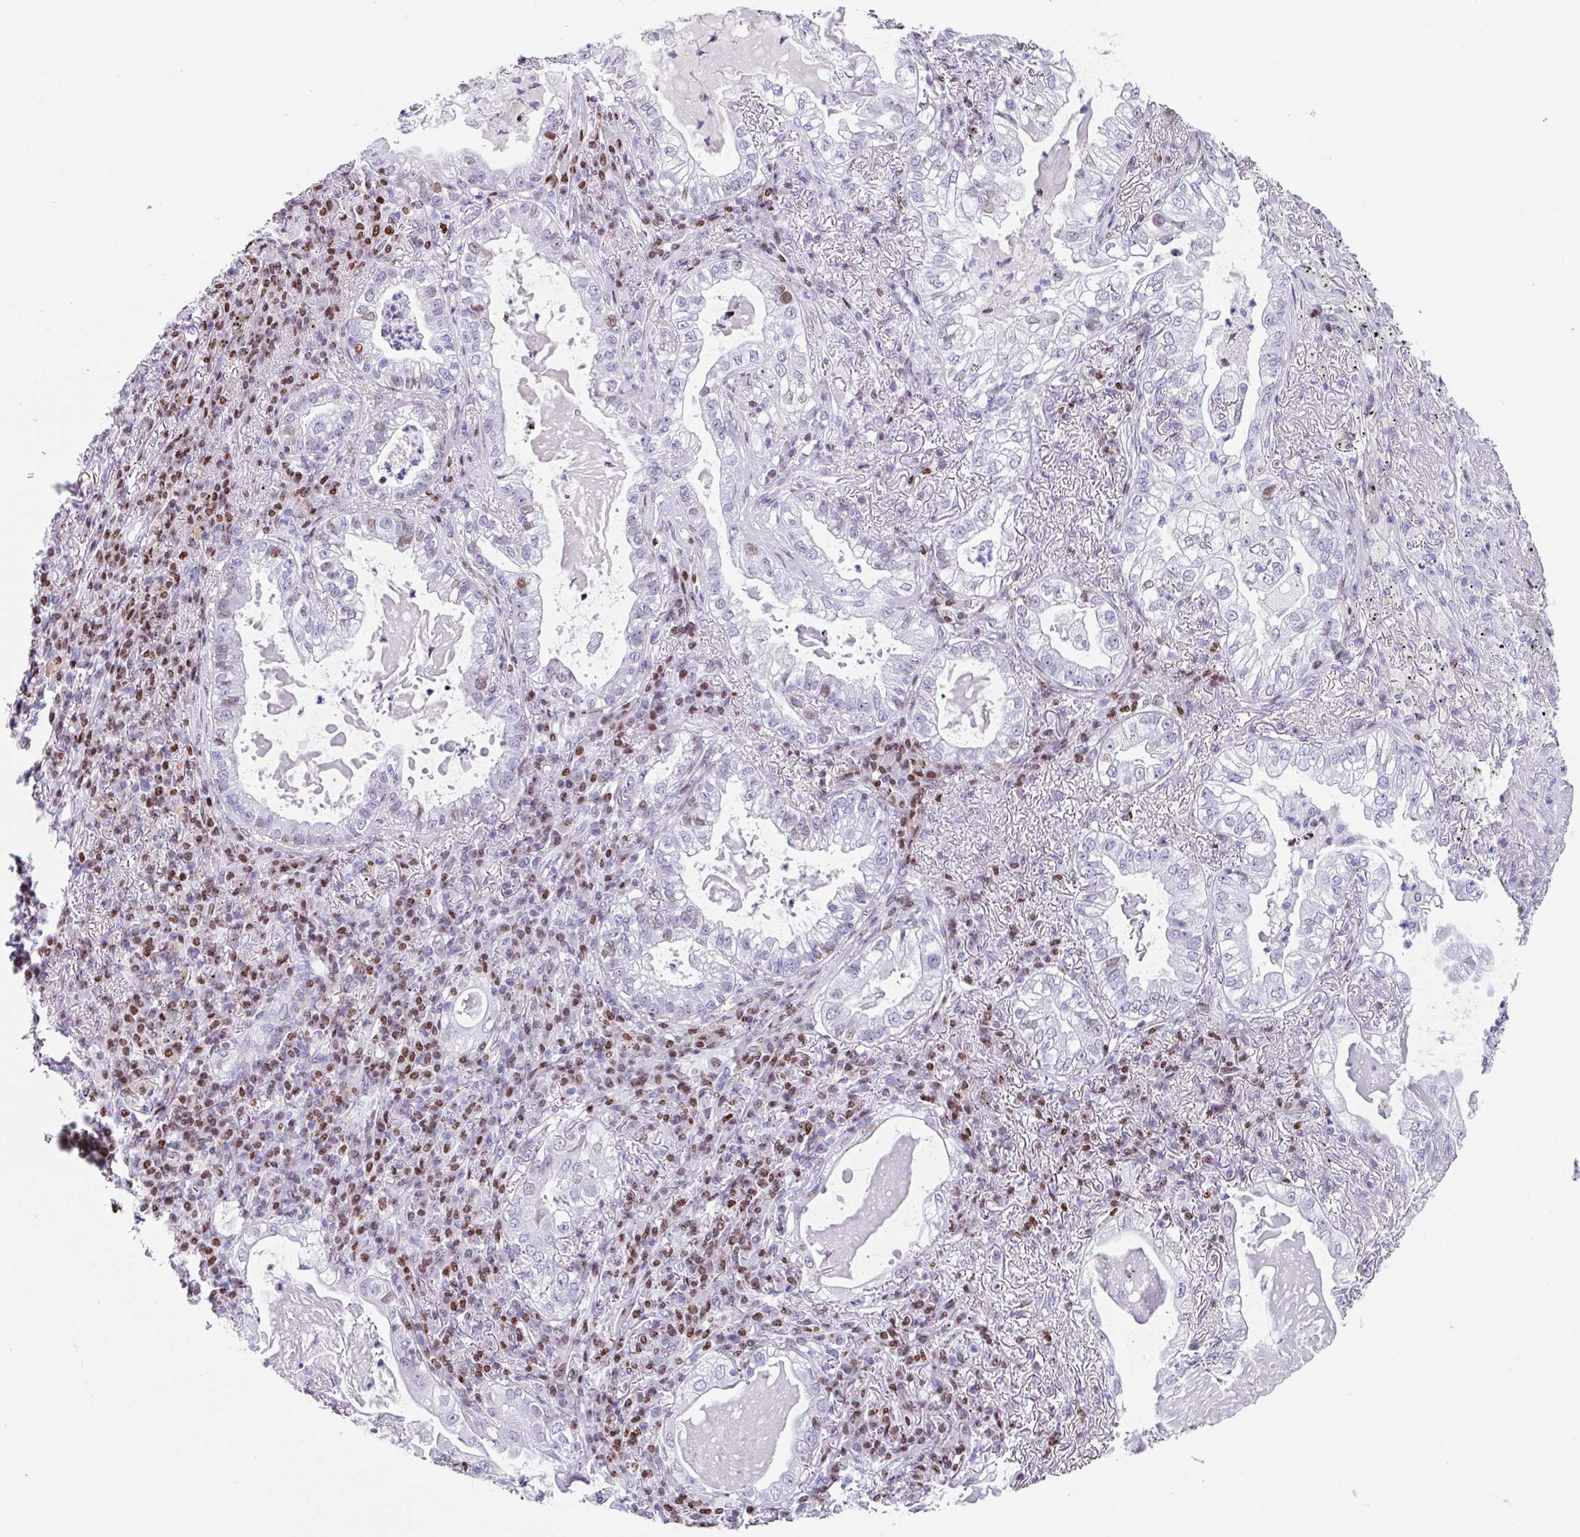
{"staining": {"intensity": "weak", "quantity": "<25%", "location": "nuclear"}, "tissue": "lung cancer", "cell_type": "Tumor cells", "image_type": "cancer", "snomed": [{"axis": "morphology", "description": "Adenocarcinoma, NOS"}, {"axis": "topography", "description": "Lung"}], "caption": "Protein analysis of lung cancer (adenocarcinoma) demonstrates no significant positivity in tumor cells.", "gene": "TCF3", "patient": {"sex": "female", "age": 73}}